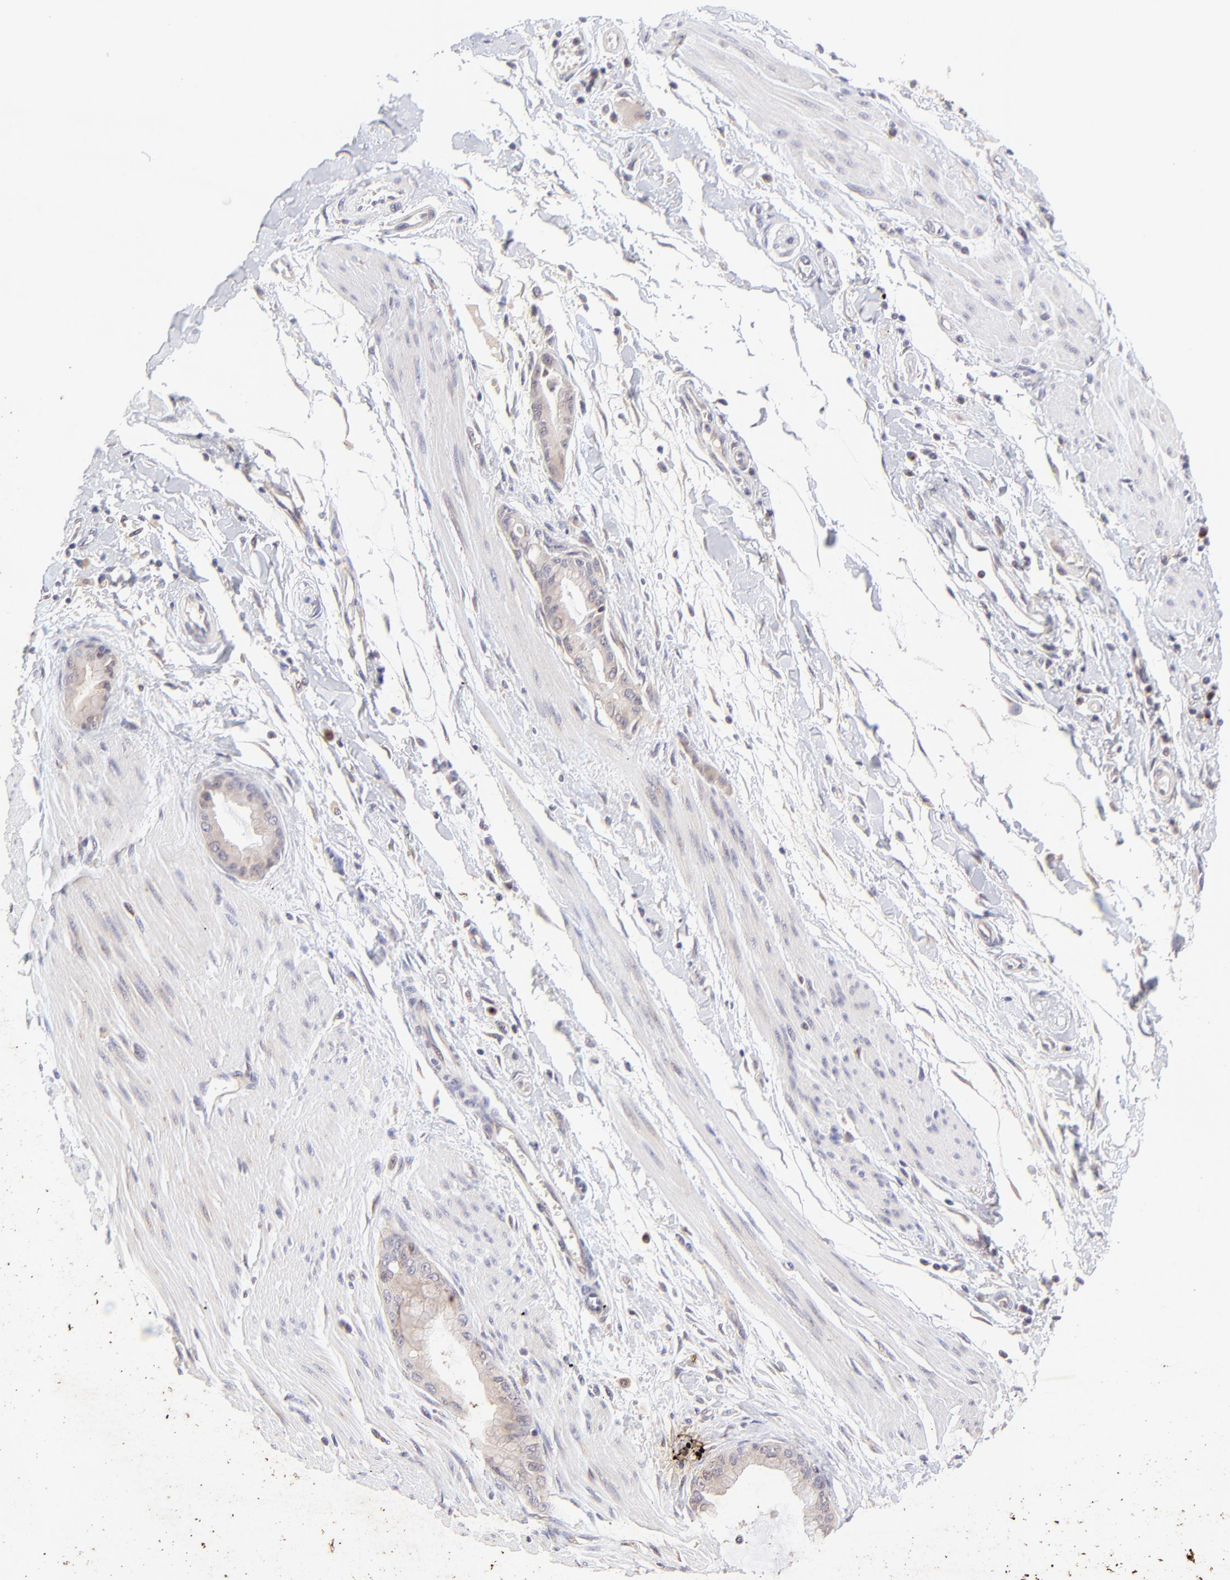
{"staining": {"intensity": "weak", "quantity": ">75%", "location": "cytoplasmic/membranous"}, "tissue": "pancreatic cancer", "cell_type": "Tumor cells", "image_type": "cancer", "snomed": [{"axis": "morphology", "description": "Adenocarcinoma, NOS"}, {"axis": "topography", "description": "Pancreas"}], "caption": "This photomicrograph demonstrates immunohistochemistry (IHC) staining of pancreatic cancer, with low weak cytoplasmic/membranous expression in about >75% of tumor cells.", "gene": "TNRC6B", "patient": {"sex": "male", "age": 59}}